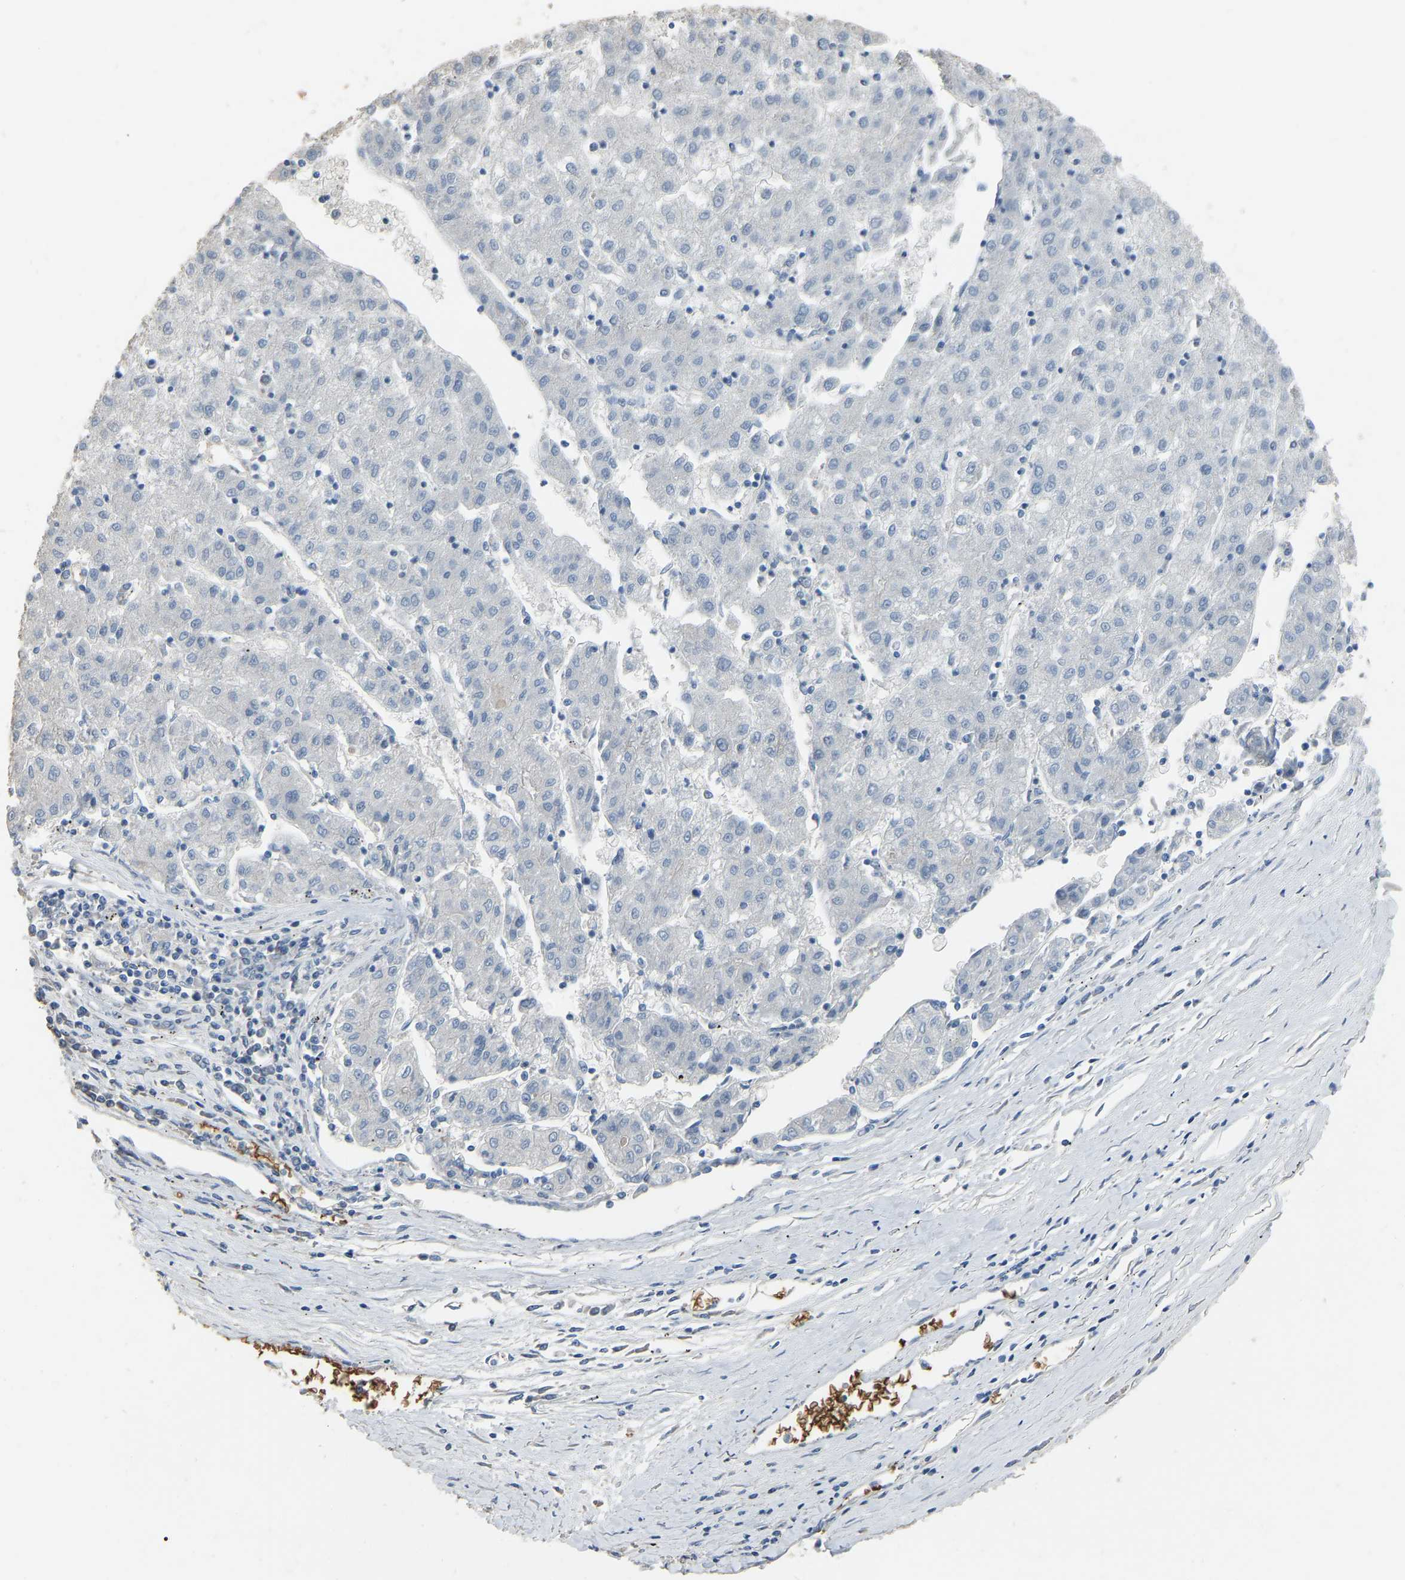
{"staining": {"intensity": "negative", "quantity": "none", "location": "none"}, "tissue": "liver cancer", "cell_type": "Tumor cells", "image_type": "cancer", "snomed": [{"axis": "morphology", "description": "Carcinoma, Hepatocellular, NOS"}, {"axis": "topography", "description": "Liver"}], "caption": "The histopathology image demonstrates no significant expression in tumor cells of liver cancer (hepatocellular carcinoma).", "gene": "CFAP298", "patient": {"sex": "male", "age": 72}}